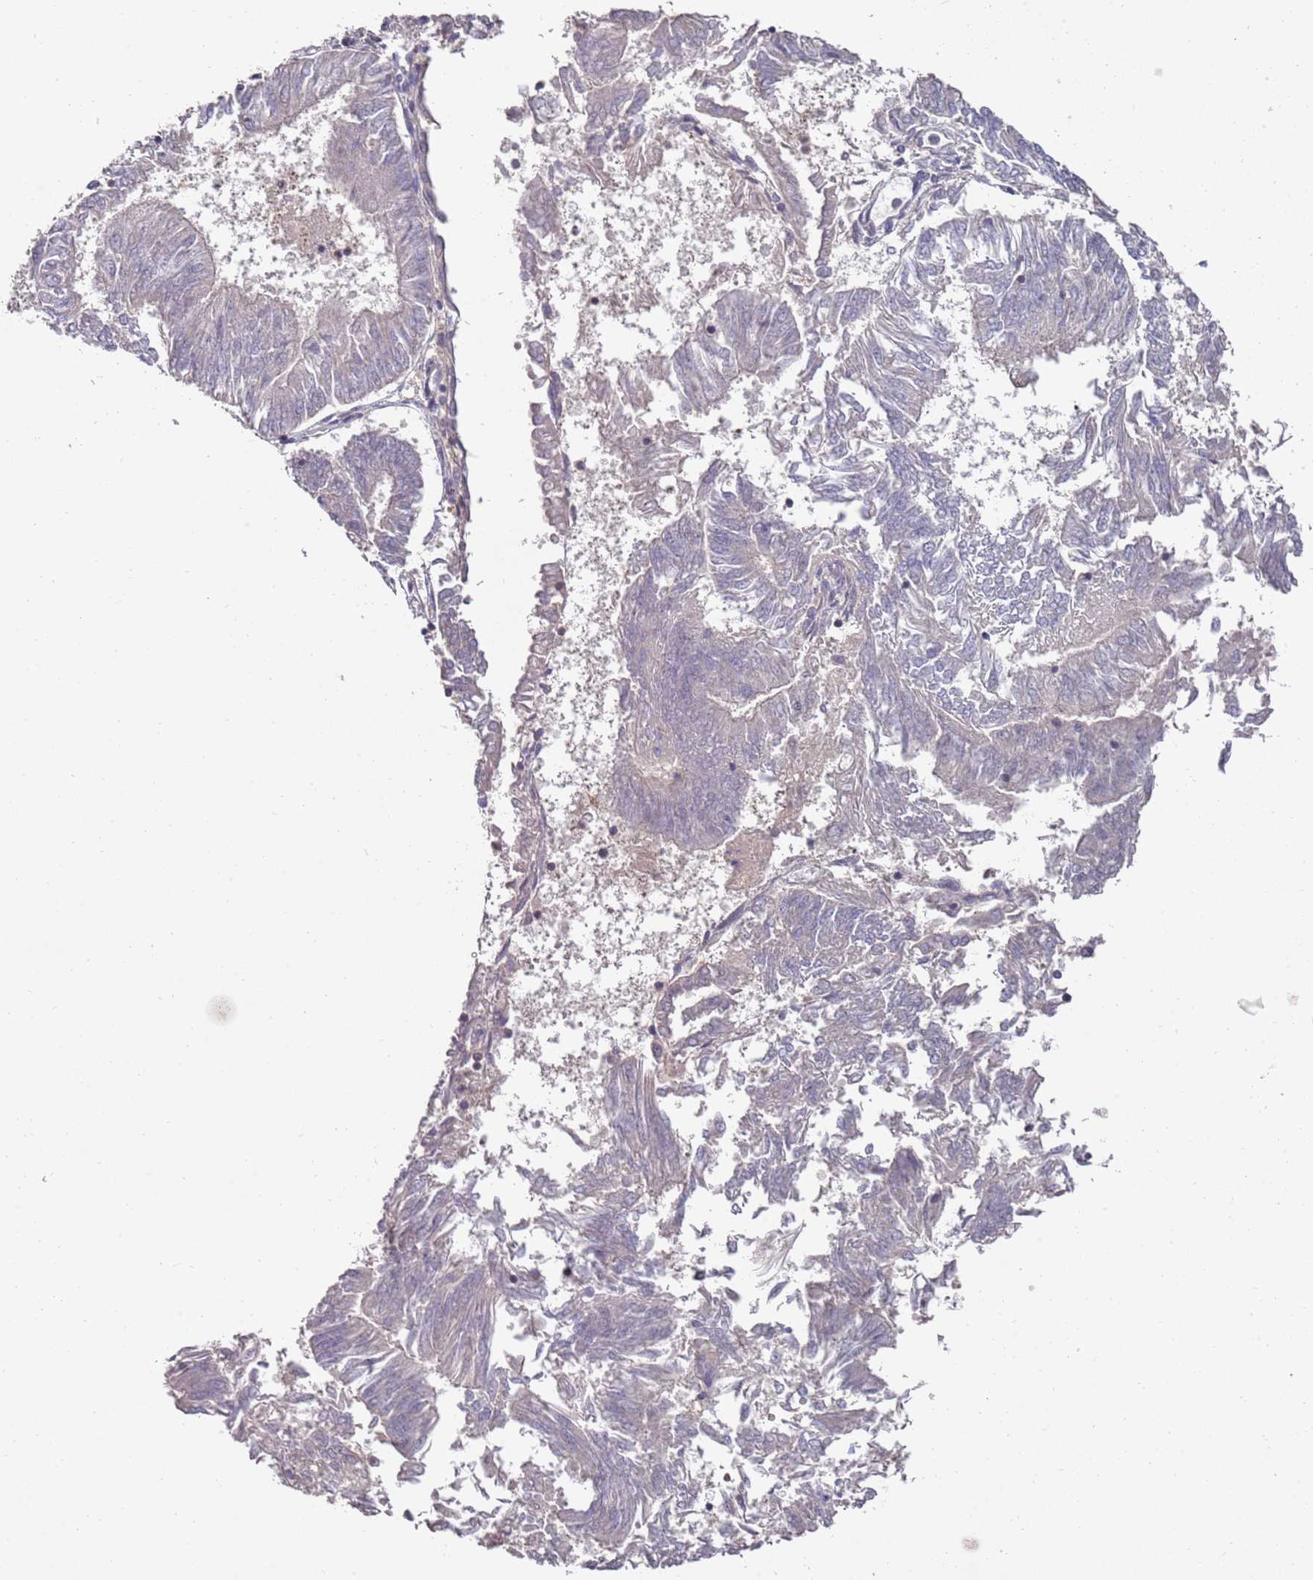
{"staining": {"intensity": "negative", "quantity": "none", "location": "none"}, "tissue": "endometrial cancer", "cell_type": "Tumor cells", "image_type": "cancer", "snomed": [{"axis": "morphology", "description": "Adenocarcinoma, NOS"}, {"axis": "topography", "description": "Endometrium"}], "caption": "The image exhibits no significant expression in tumor cells of endometrial cancer (adenocarcinoma).", "gene": "LACC1", "patient": {"sex": "female", "age": 58}}